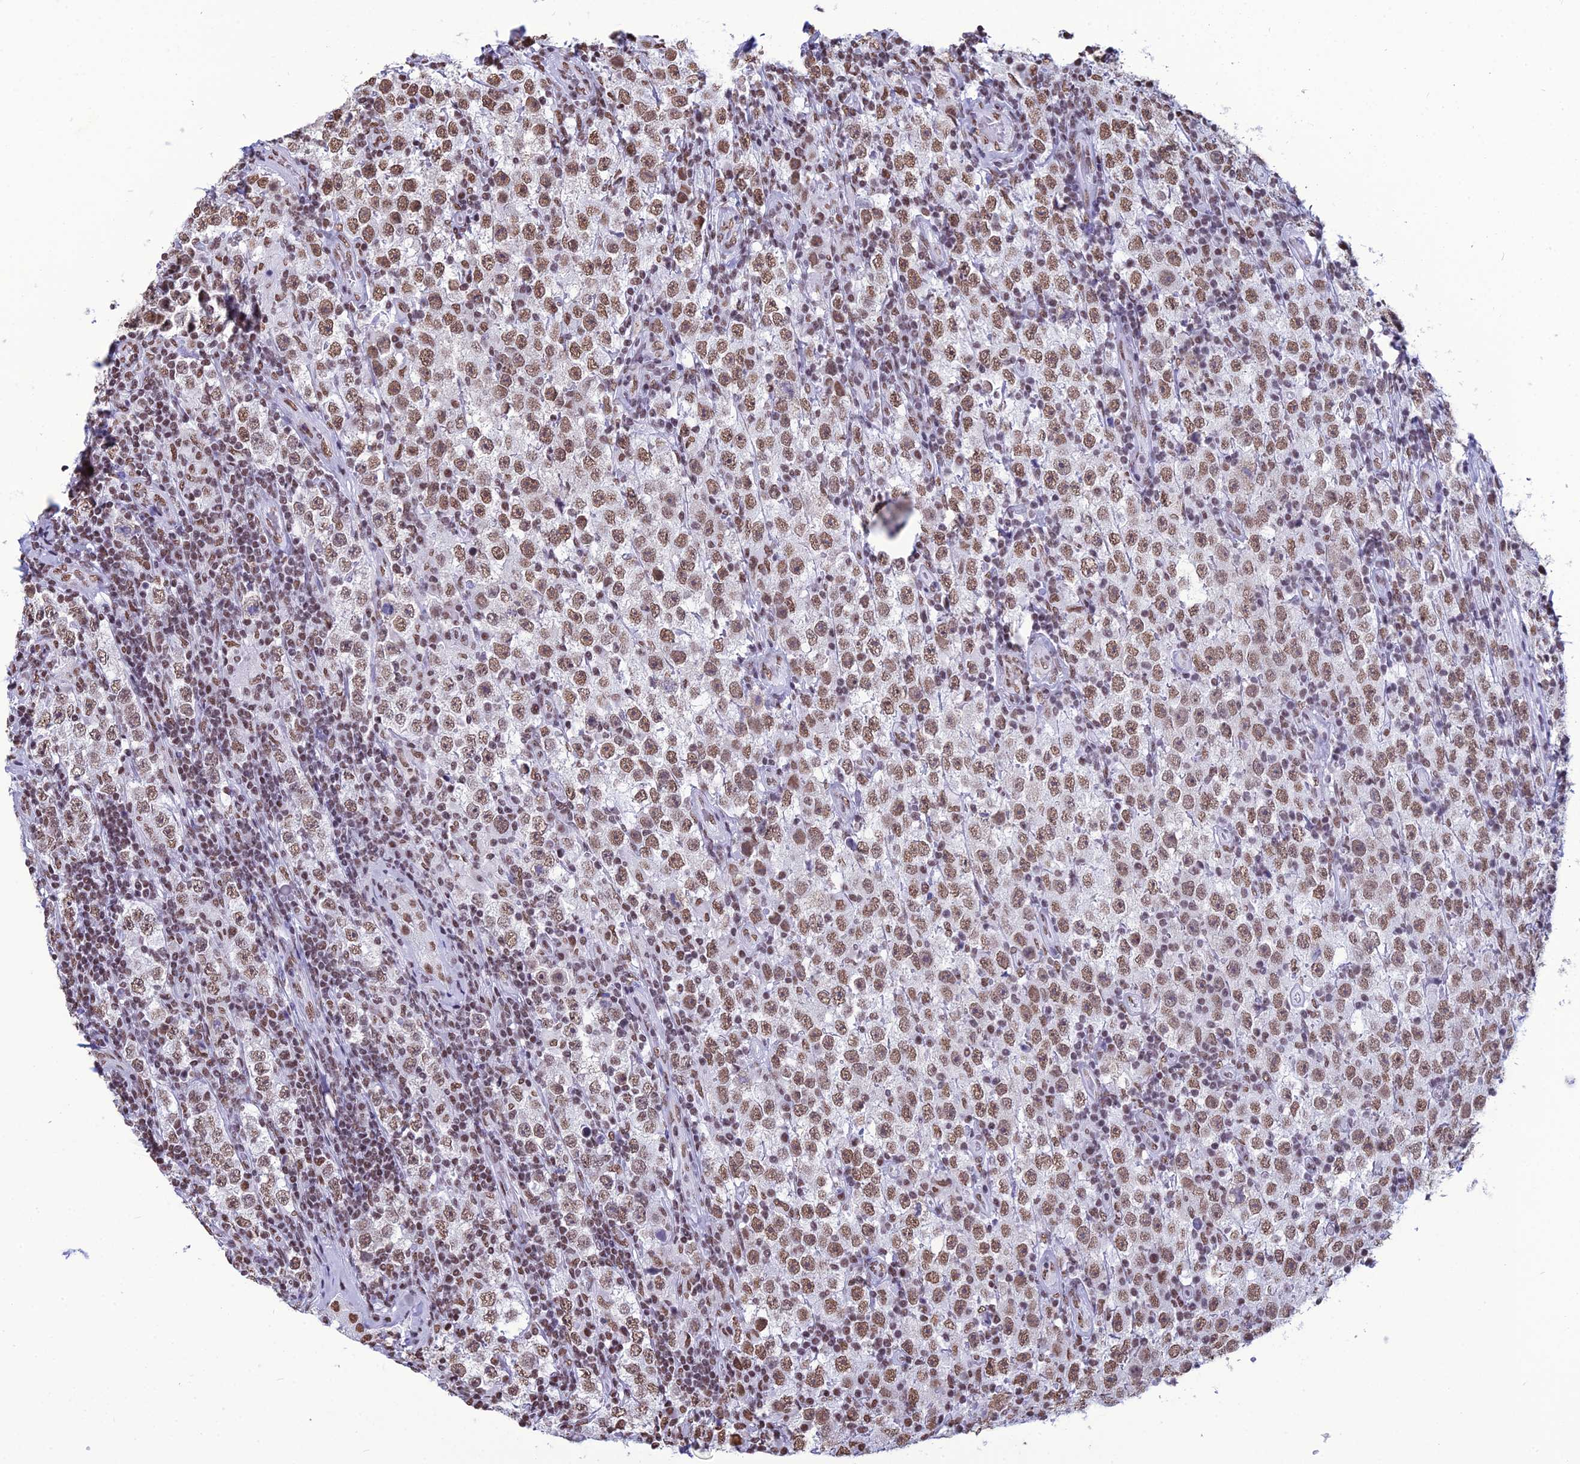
{"staining": {"intensity": "moderate", "quantity": ">75%", "location": "nuclear"}, "tissue": "testis cancer", "cell_type": "Tumor cells", "image_type": "cancer", "snomed": [{"axis": "morphology", "description": "Normal tissue, NOS"}, {"axis": "morphology", "description": "Urothelial carcinoma, High grade"}, {"axis": "morphology", "description": "Seminoma, NOS"}, {"axis": "morphology", "description": "Carcinoma, Embryonal, NOS"}, {"axis": "topography", "description": "Urinary bladder"}, {"axis": "topography", "description": "Testis"}], "caption": "This micrograph reveals immunohistochemistry (IHC) staining of human testis cancer (embryonal carcinoma), with medium moderate nuclear staining in approximately >75% of tumor cells.", "gene": "PRAMEF12", "patient": {"sex": "male", "age": 41}}